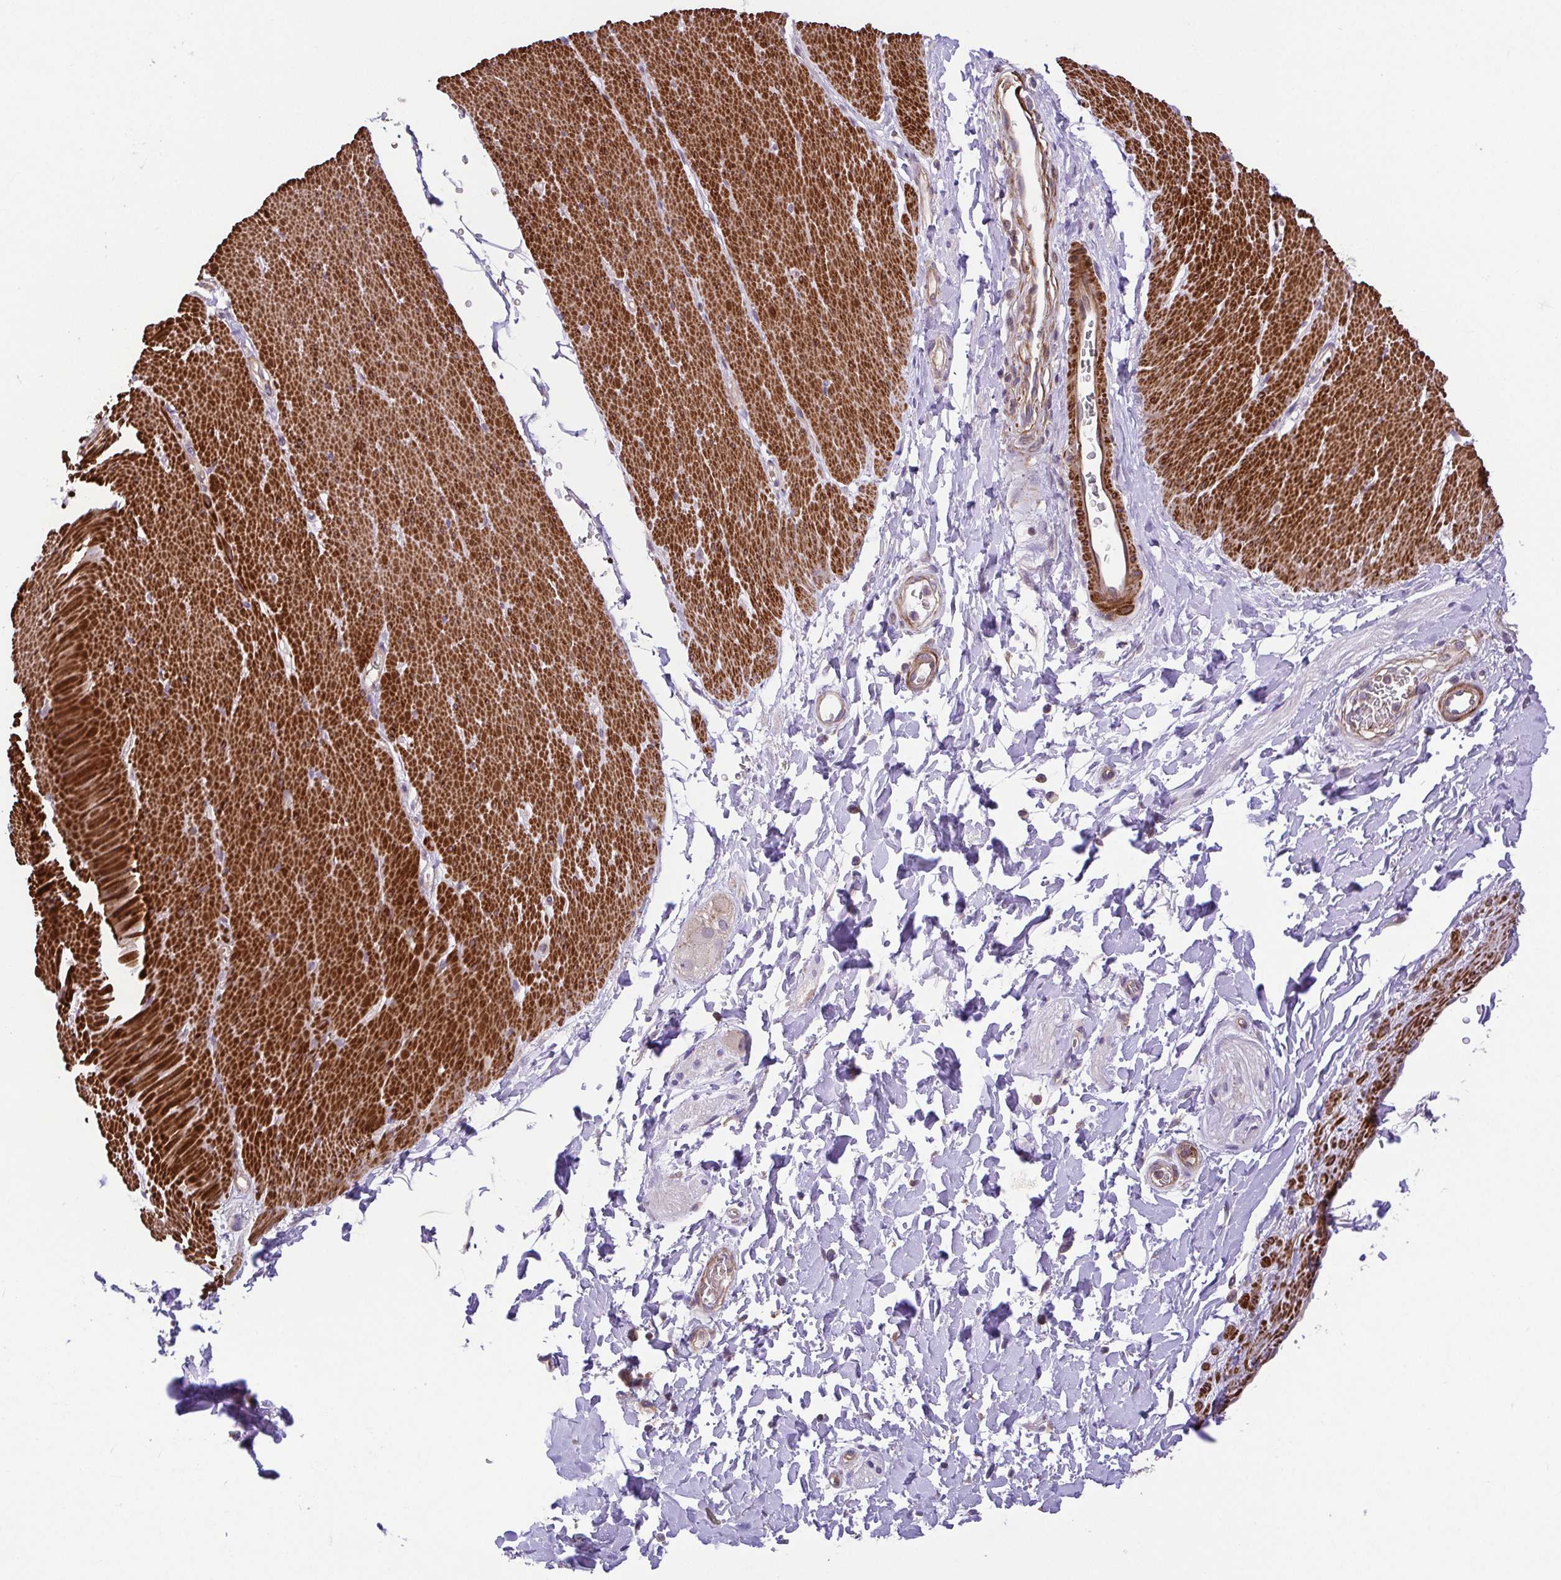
{"staining": {"intensity": "strong", "quantity": ">75%", "location": "cytoplasmic/membranous"}, "tissue": "smooth muscle", "cell_type": "Smooth muscle cells", "image_type": "normal", "snomed": [{"axis": "morphology", "description": "Normal tissue, NOS"}, {"axis": "topography", "description": "Smooth muscle"}, {"axis": "topography", "description": "Rectum"}], "caption": "A histopathology image of human smooth muscle stained for a protein exhibits strong cytoplasmic/membranous brown staining in smooth muscle cells. (IHC, brightfield microscopy, high magnification).", "gene": "IDE", "patient": {"sex": "male", "age": 53}}